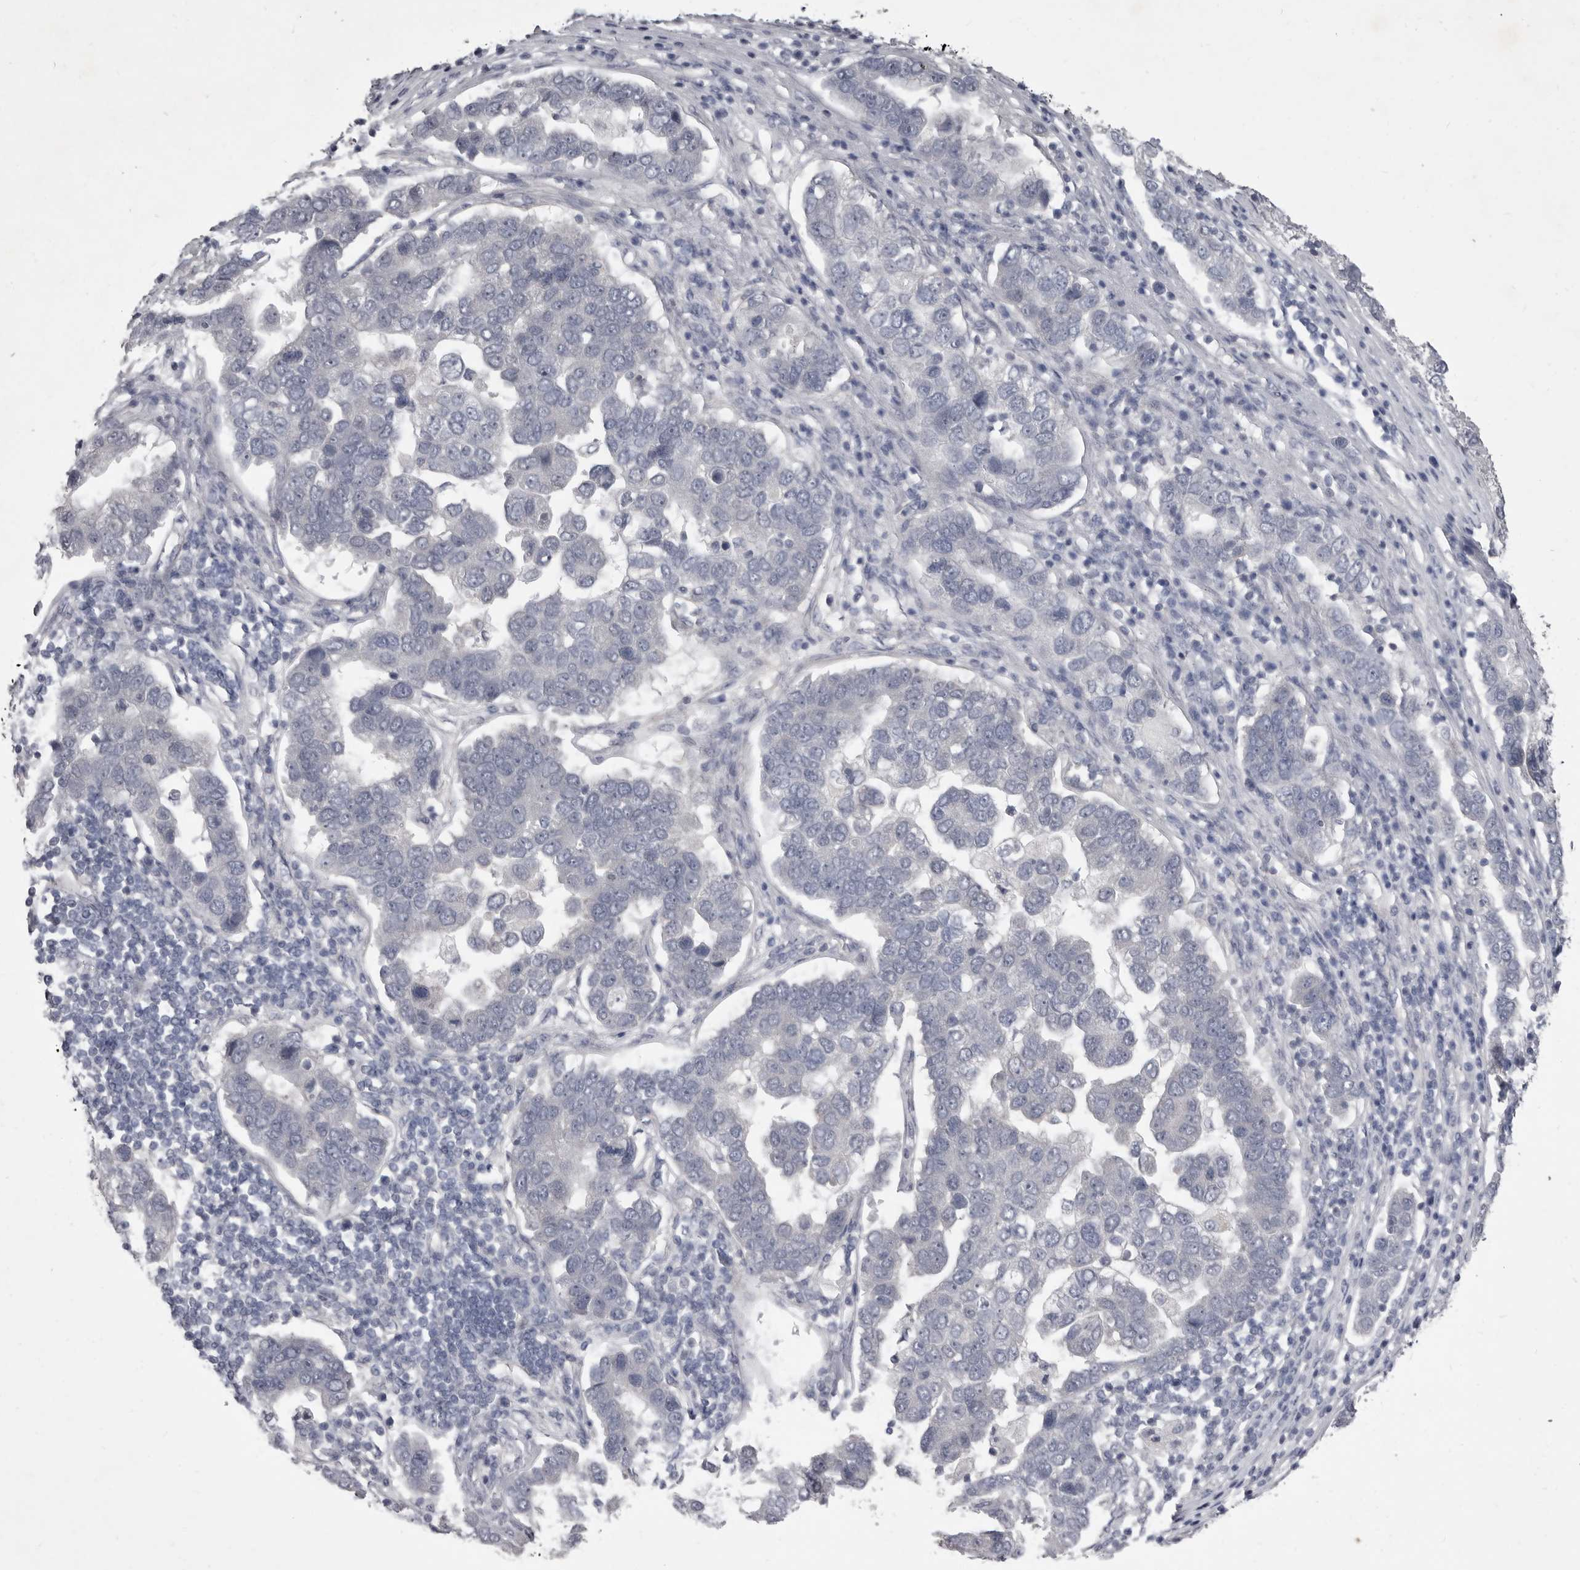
{"staining": {"intensity": "negative", "quantity": "none", "location": "none"}, "tissue": "pancreatic cancer", "cell_type": "Tumor cells", "image_type": "cancer", "snomed": [{"axis": "morphology", "description": "Adenocarcinoma, NOS"}, {"axis": "topography", "description": "Pancreas"}], "caption": "The micrograph exhibits no staining of tumor cells in pancreatic cancer (adenocarcinoma). Nuclei are stained in blue.", "gene": "GSK3B", "patient": {"sex": "female", "age": 61}}